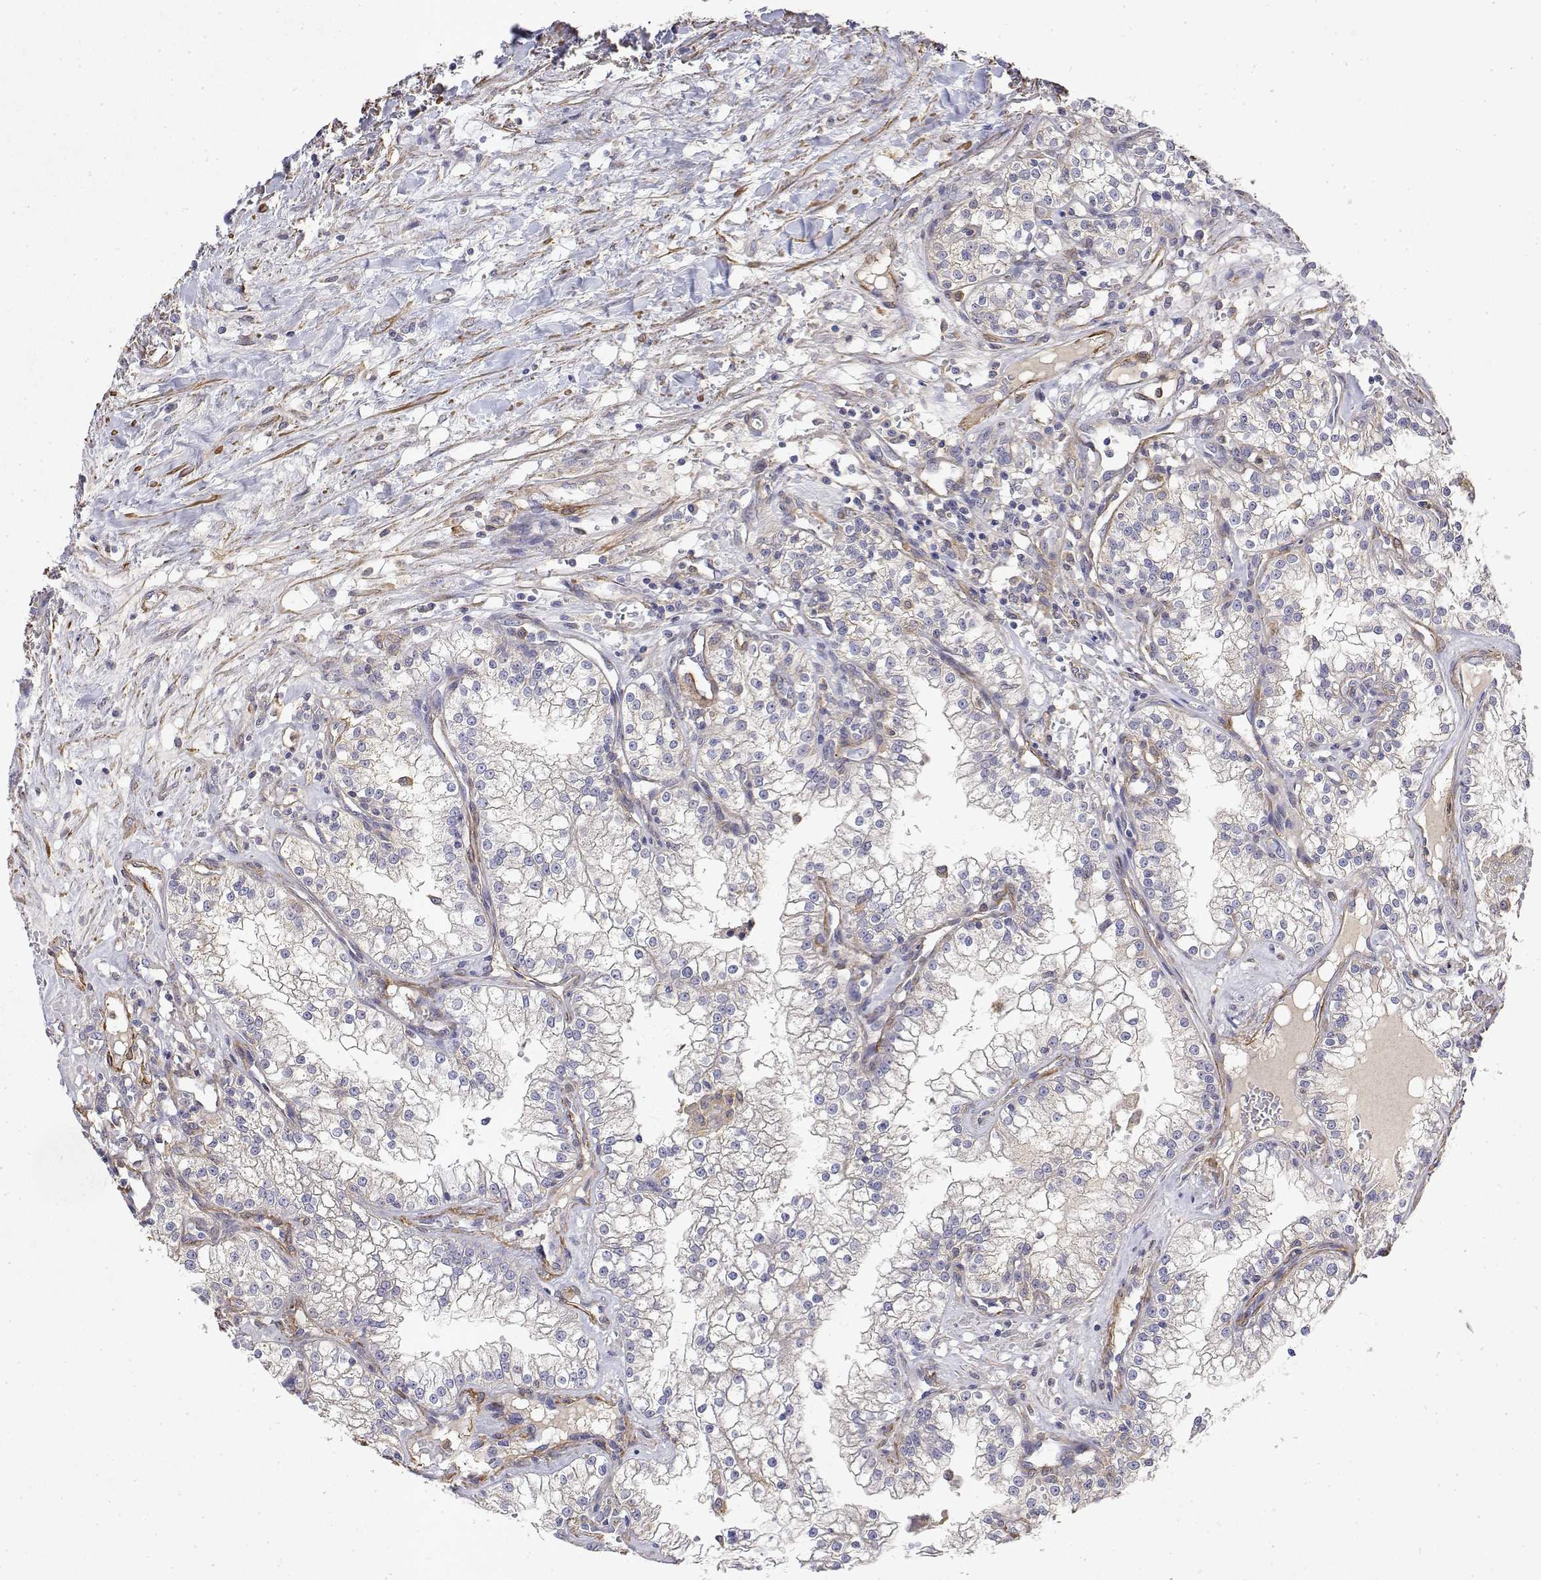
{"staining": {"intensity": "negative", "quantity": "none", "location": "none"}, "tissue": "renal cancer", "cell_type": "Tumor cells", "image_type": "cancer", "snomed": [{"axis": "morphology", "description": "Adenocarcinoma, NOS"}, {"axis": "topography", "description": "Kidney"}], "caption": "Tumor cells show no significant protein expression in renal cancer.", "gene": "SOWAHD", "patient": {"sex": "male", "age": 36}}